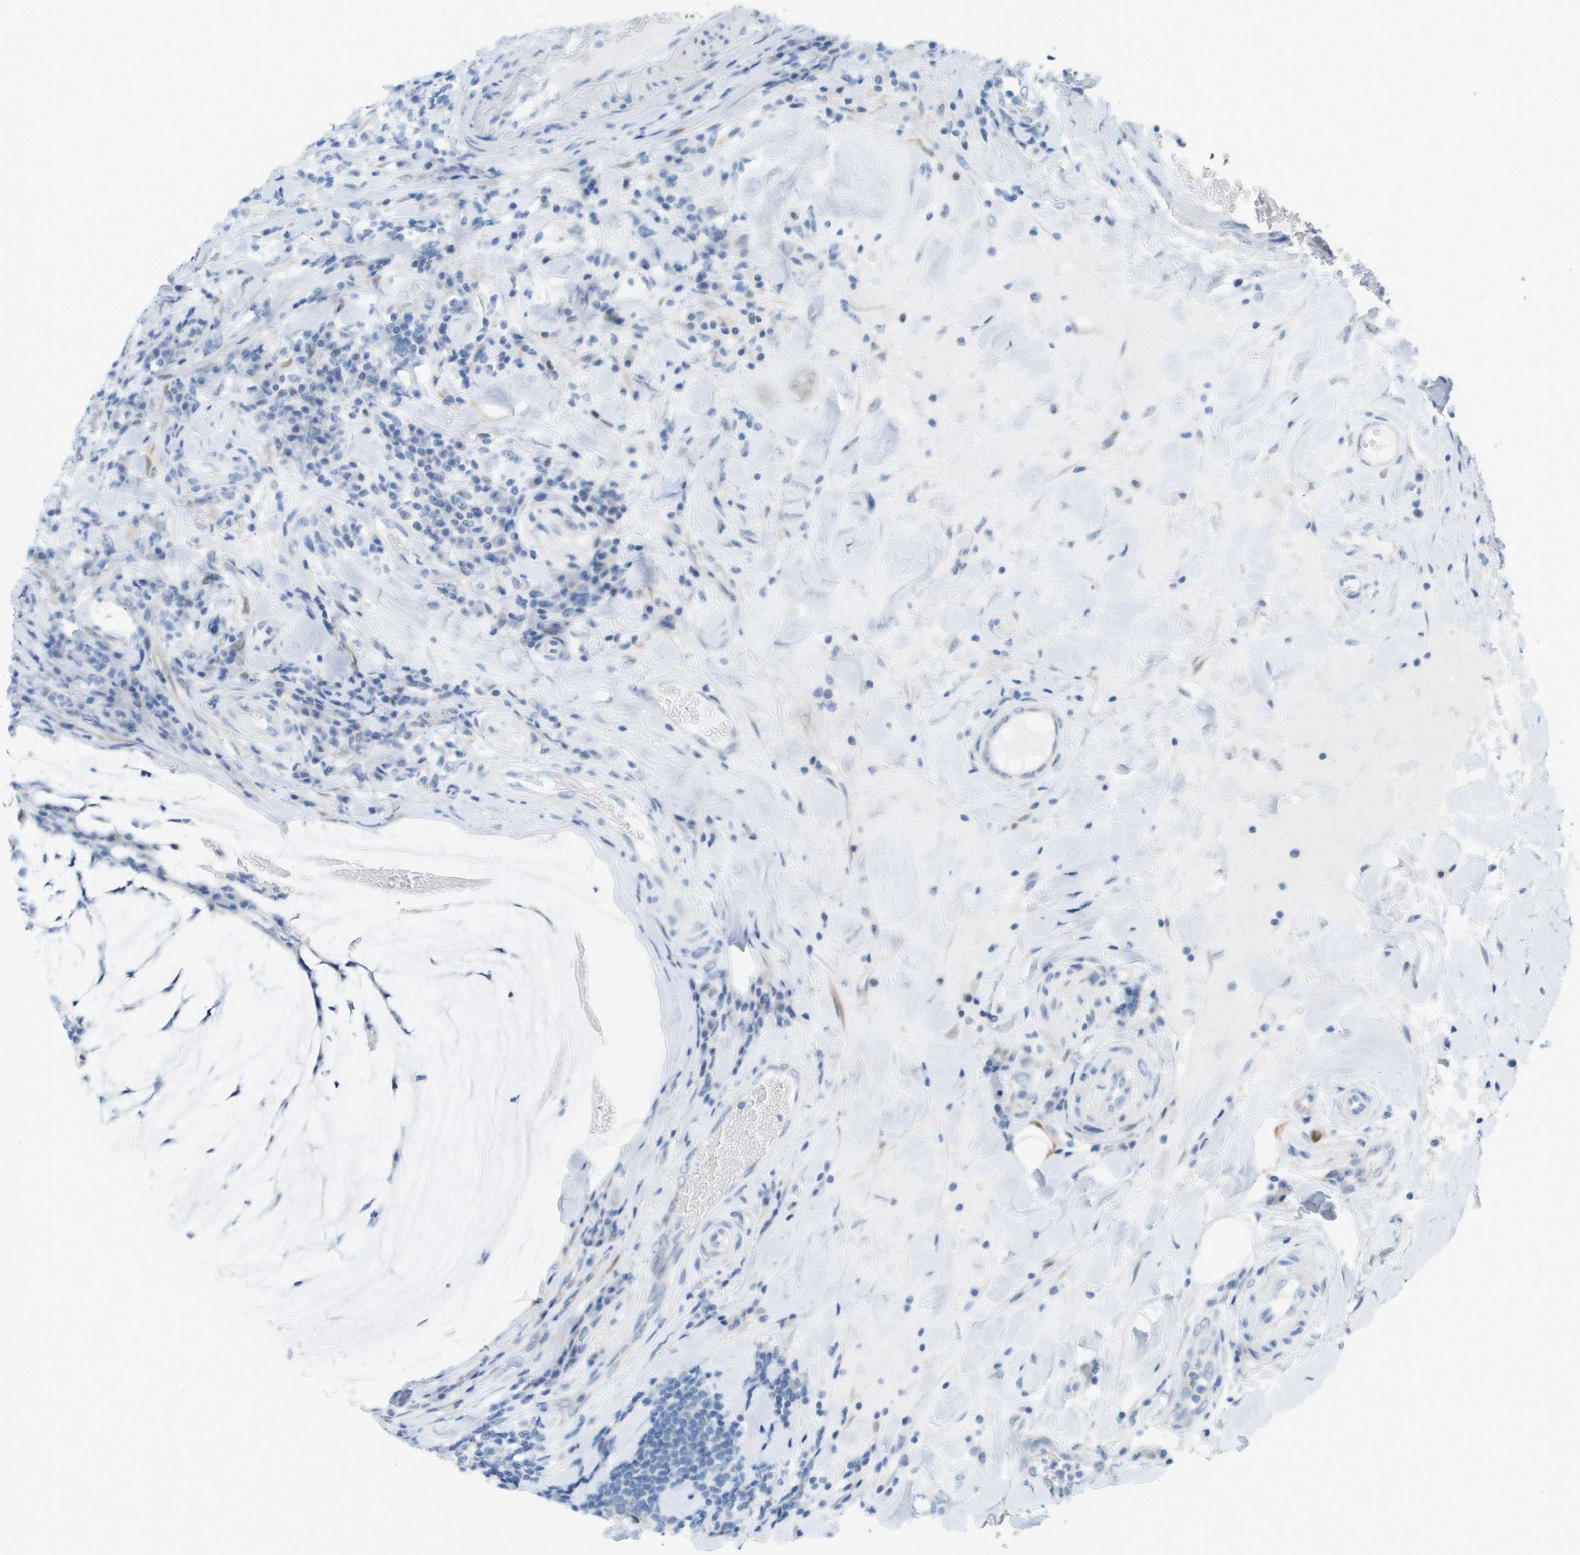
{"staining": {"intensity": "negative", "quantity": "none", "location": "none"}, "tissue": "colorectal cancer", "cell_type": "Tumor cells", "image_type": "cancer", "snomed": [{"axis": "morphology", "description": "Normal tissue, NOS"}, {"axis": "morphology", "description": "Adenocarcinoma, NOS"}, {"axis": "topography", "description": "Colon"}], "caption": "An image of human colorectal adenocarcinoma is negative for staining in tumor cells.", "gene": "CUL9", "patient": {"sex": "female", "age": 66}}